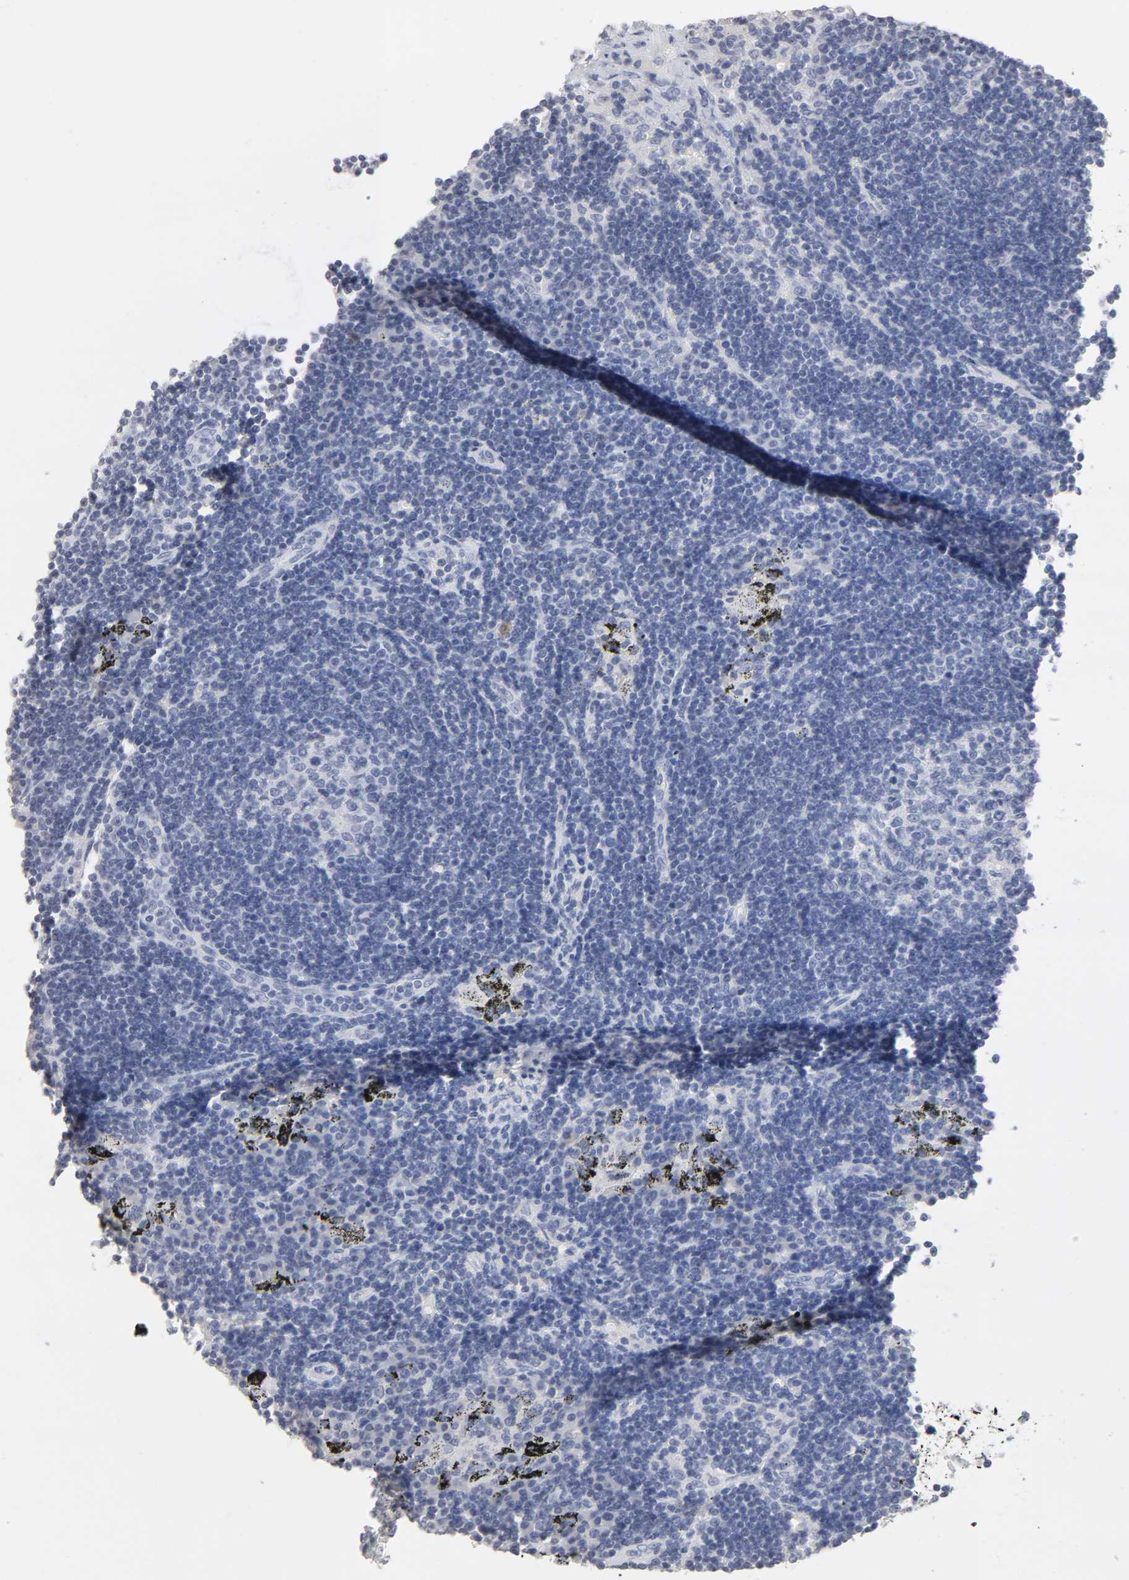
{"staining": {"intensity": "negative", "quantity": "none", "location": "none"}, "tissue": "lymph node", "cell_type": "Germinal center cells", "image_type": "normal", "snomed": [{"axis": "morphology", "description": "Normal tissue, NOS"}, {"axis": "morphology", "description": "Squamous cell carcinoma, metastatic, NOS"}, {"axis": "topography", "description": "Lymph node"}], "caption": "The histopathology image shows no staining of germinal center cells in unremarkable lymph node.", "gene": "SLCO1B3", "patient": {"sex": "female", "age": 53}}